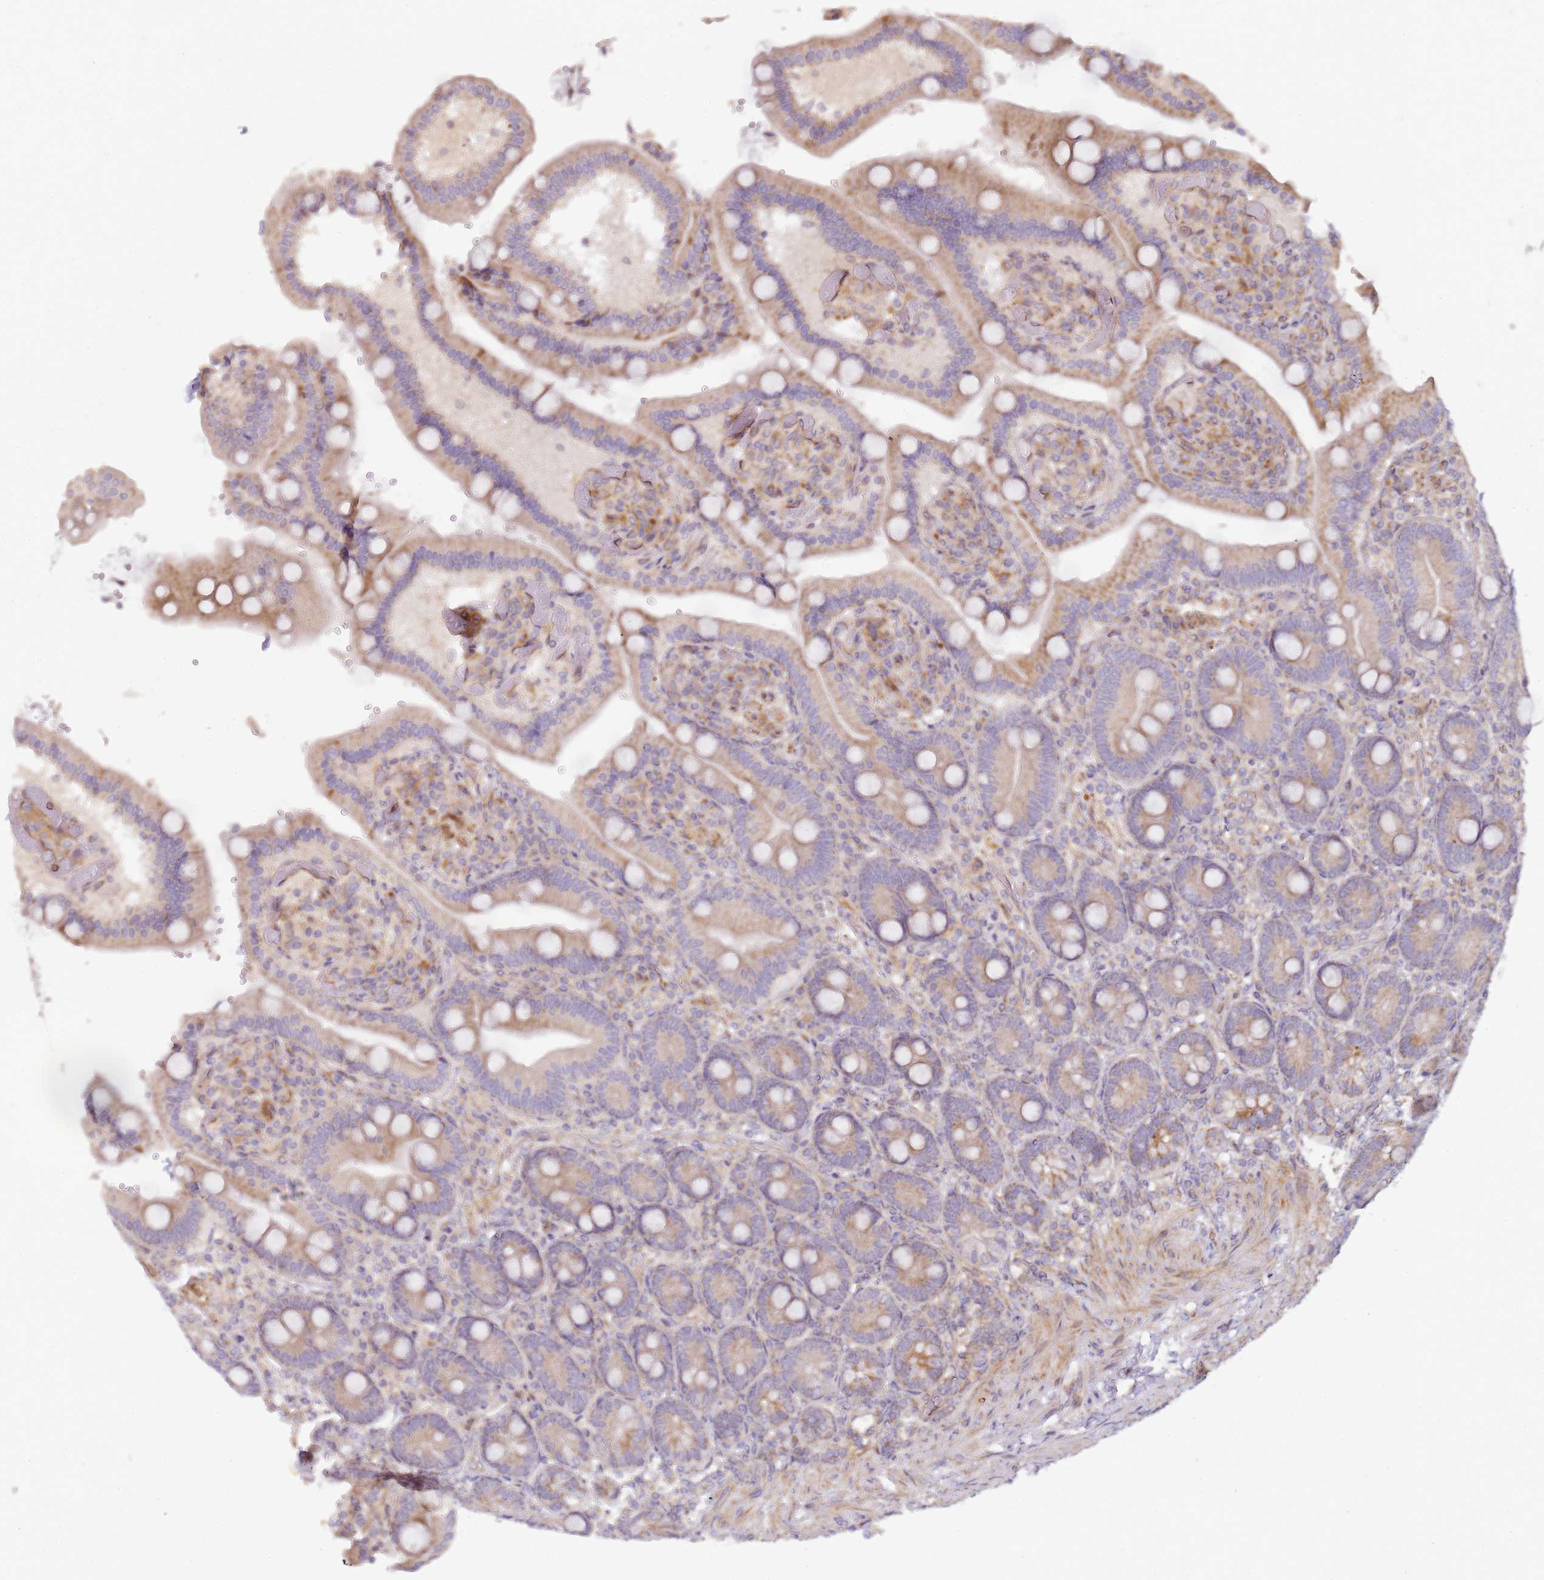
{"staining": {"intensity": "moderate", "quantity": "25%-75%", "location": "cytoplasmic/membranous"}, "tissue": "duodenum", "cell_type": "Glandular cells", "image_type": "normal", "snomed": [{"axis": "morphology", "description": "Normal tissue, NOS"}, {"axis": "topography", "description": "Duodenum"}], "caption": "A brown stain labels moderate cytoplasmic/membranous expression of a protein in glandular cells of normal duodenum.", "gene": "GRAP", "patient": {"sex": "female", "age": 62}}